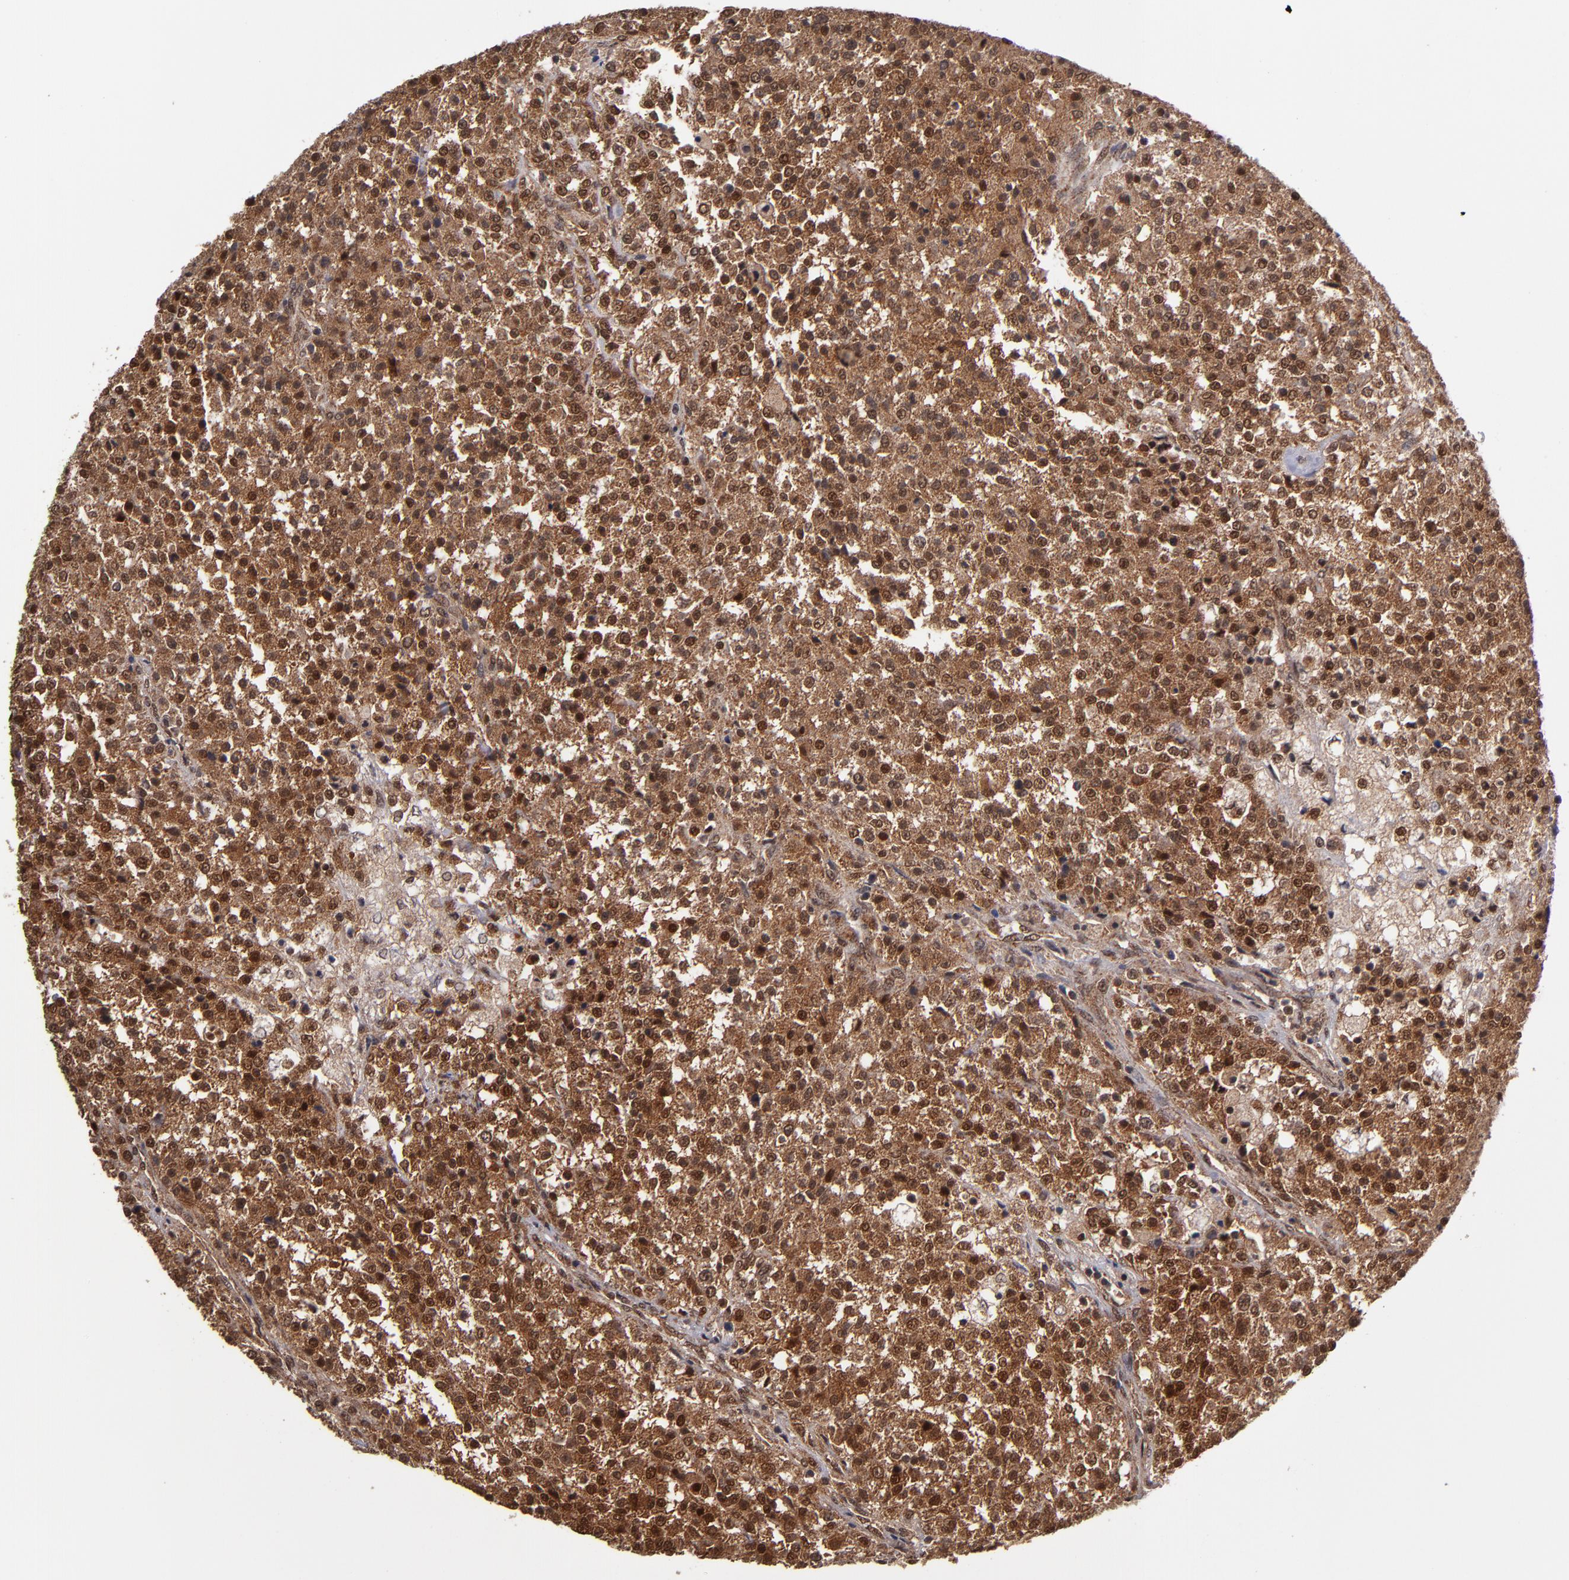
{"staining": {"intensity": "strong", "quantity": ">75%", "location": "cytoplasmic/membranous,nuclear"}, "tissue": "testis cancer", "cell_type": "Tumor cells", "image_type": "cancer", "snomed": [{"axis": "morphology", "description": "Seminoma, NOS"}, {"axis": "topography", "description": "Testis"}], "caption": "IHC micrograph of testis cancer stained for a protein (brown), which displays high levels of strong cytoplasmic/membranous and nuclear staining in about >75% of tumor cells.", "gene": "CUL5", "patient": {"sex": "male", "age": 59}}